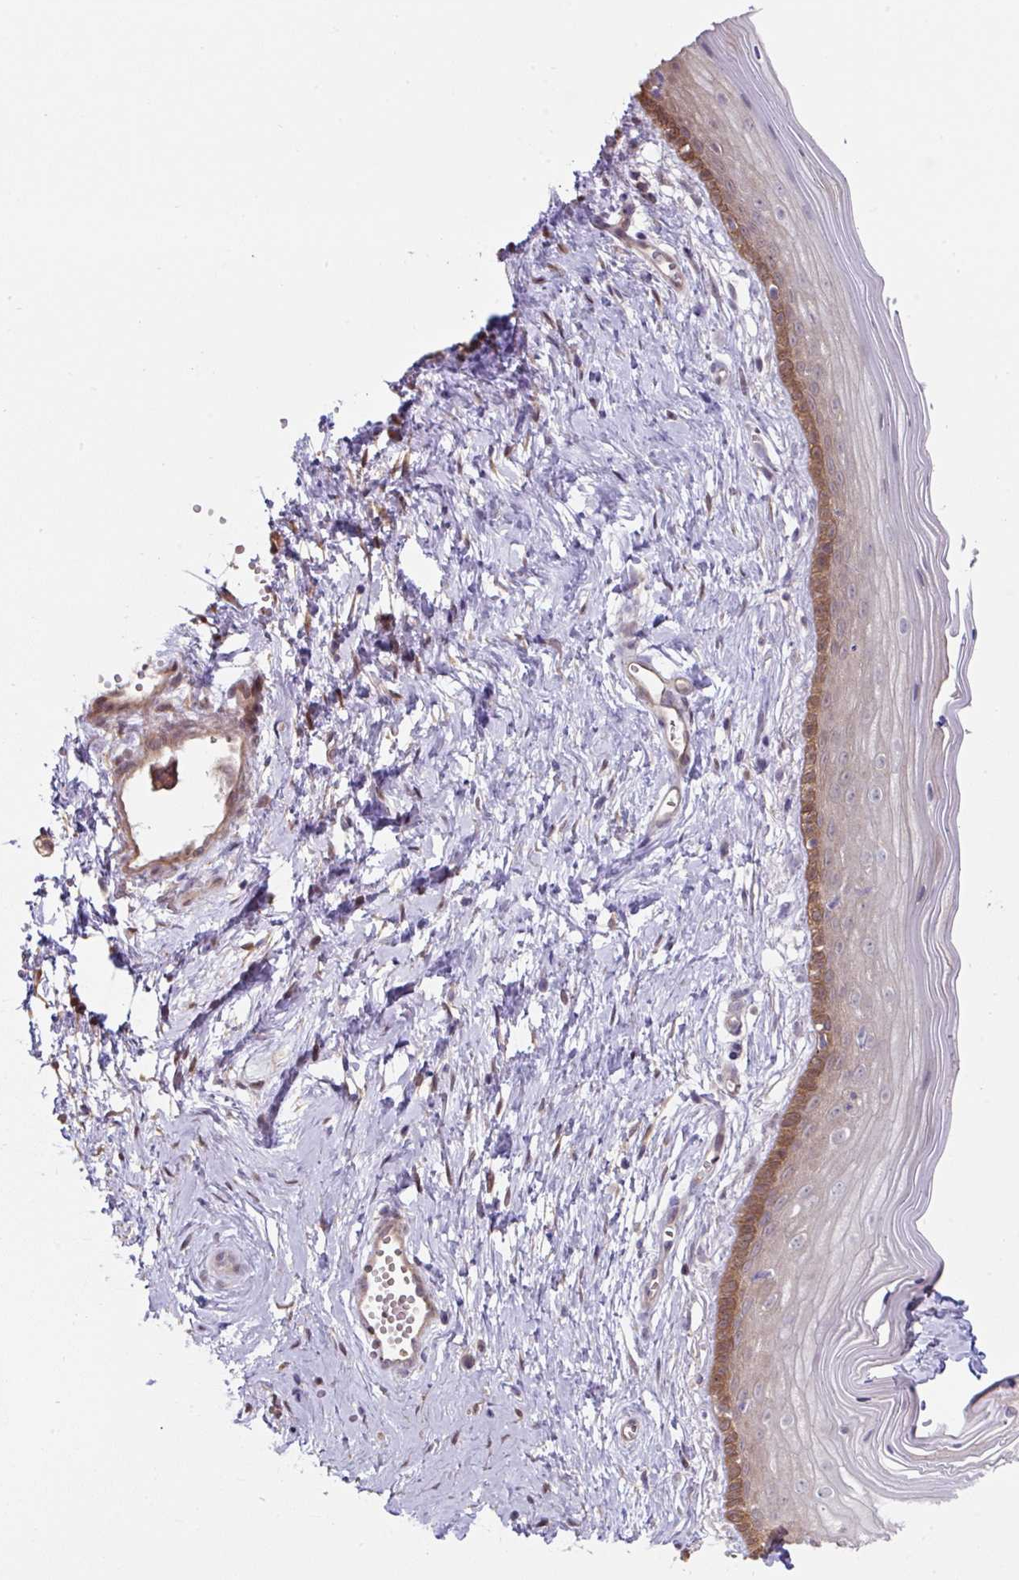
{"staining": {"intensity": "moderate", "quantity": "25%-75%", "location": "cytoplasmic/membranous"}, "tissue": "vagina", "cell_type": "Squamous epithelial cells", "image_type": "normal", "snomed": [{"axis": "morphology", "description": "Normal tissue, NOS"}, {"axis": "topography", "description": "Vagina"}], "caption": "The micrograph exhibits immunohistochemical staining of unremarkable vagina. There is moderate cytoplasmic/membranous positivity is identified in approximately 25%-75% of squamous epithelial cells.", "gene": "ST13", "patient": {"sex": "female", "age": 38}}